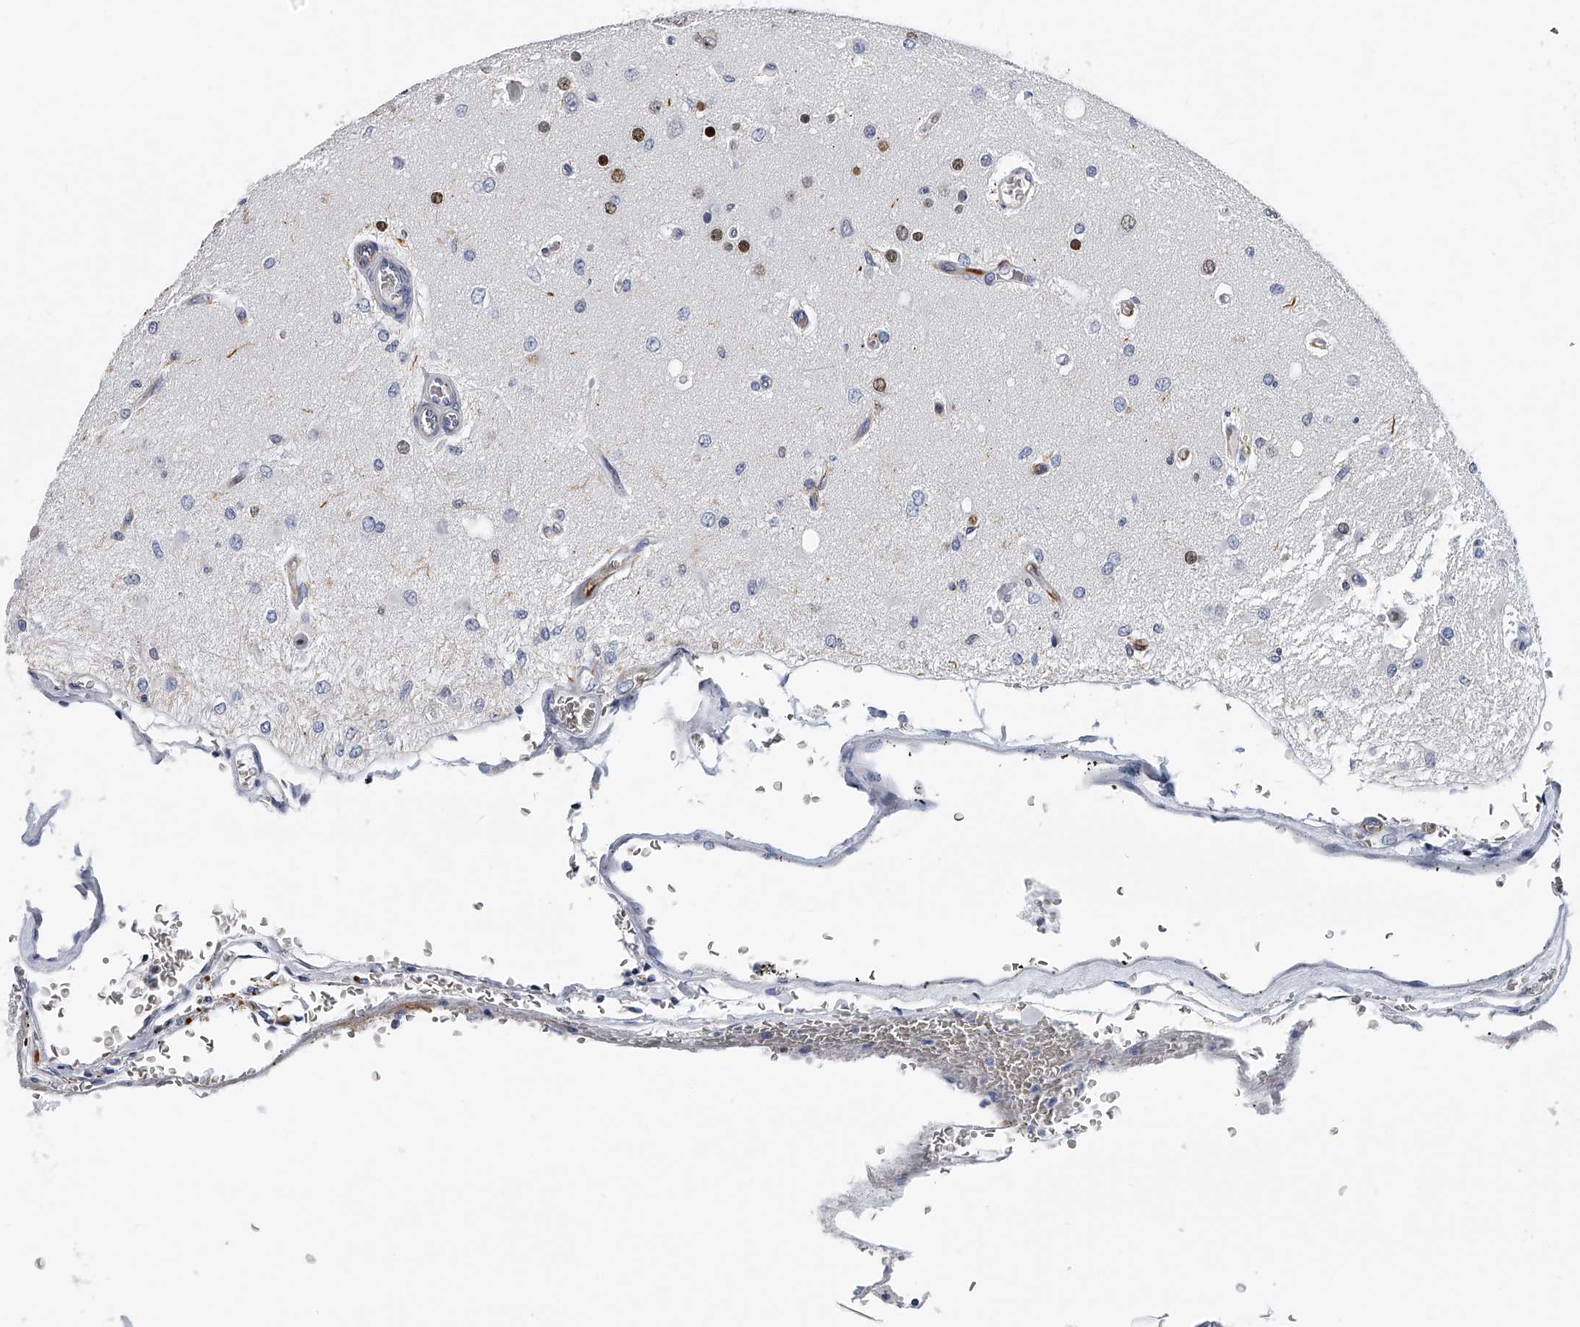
{"staining": {"intensity": "negative", "quantity": "none", "location": "none"}, "tissue": "glioma", "cell_type": "Tumor cells", "image_type": "cancer", "snomed": [{"axis": "morphology", "description": "Normal tissue, NOS"}, {"axis": "morphology", "description": "Glioma, malignant, High grade"}, {"axis": "topography", "description": "Cerebral cortex"}], "caption": "Immunohistochemistry (IHC) micrograph of neoplastic tissue: human high-grade glioma (malignant) stained with DAB shows no significant protein expression in tumor cells.", "gene": "KIRREL1", "patient": {"sex": "male", "age": 77}}